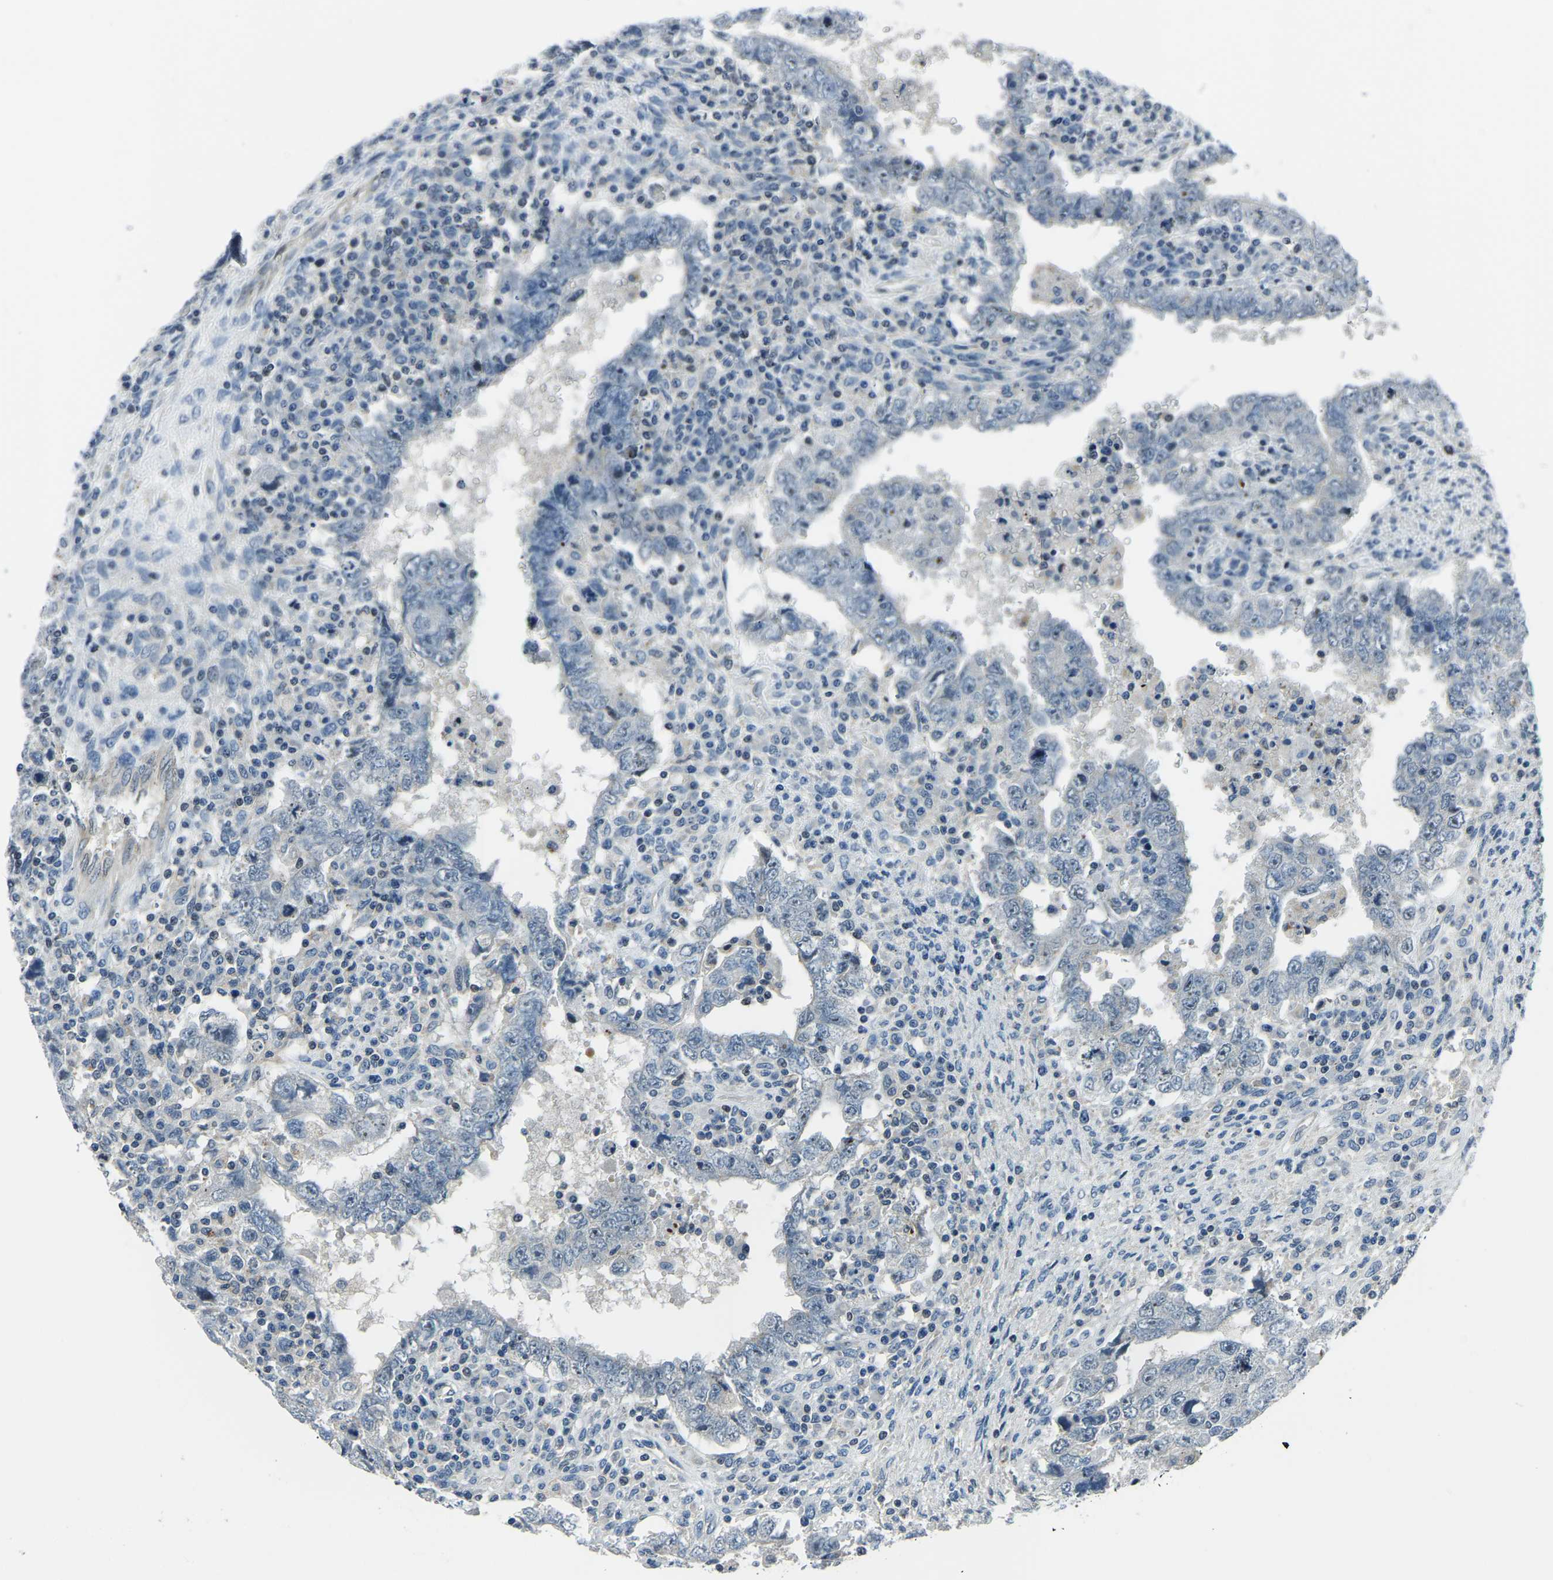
{"staining": {"intensity": "negative", "quantity": "none", "location": "none"}, "tissue": "testis cancer", "cell_type": "Tumor cells", "image_type": "cancer", "snomed": [{"axis": "morphology", "description": "Carcinoma, Embryonal, NOS"}, {"axis": "topography", "description": "Testis"}], "caption": "A high-resolution photomicrograph shows immunohistochemistry staining of testis cancer, which shows no significant staining in tumor cells.", "gene": "RRP1", "patient": {"sex": "male", "age": 26}}